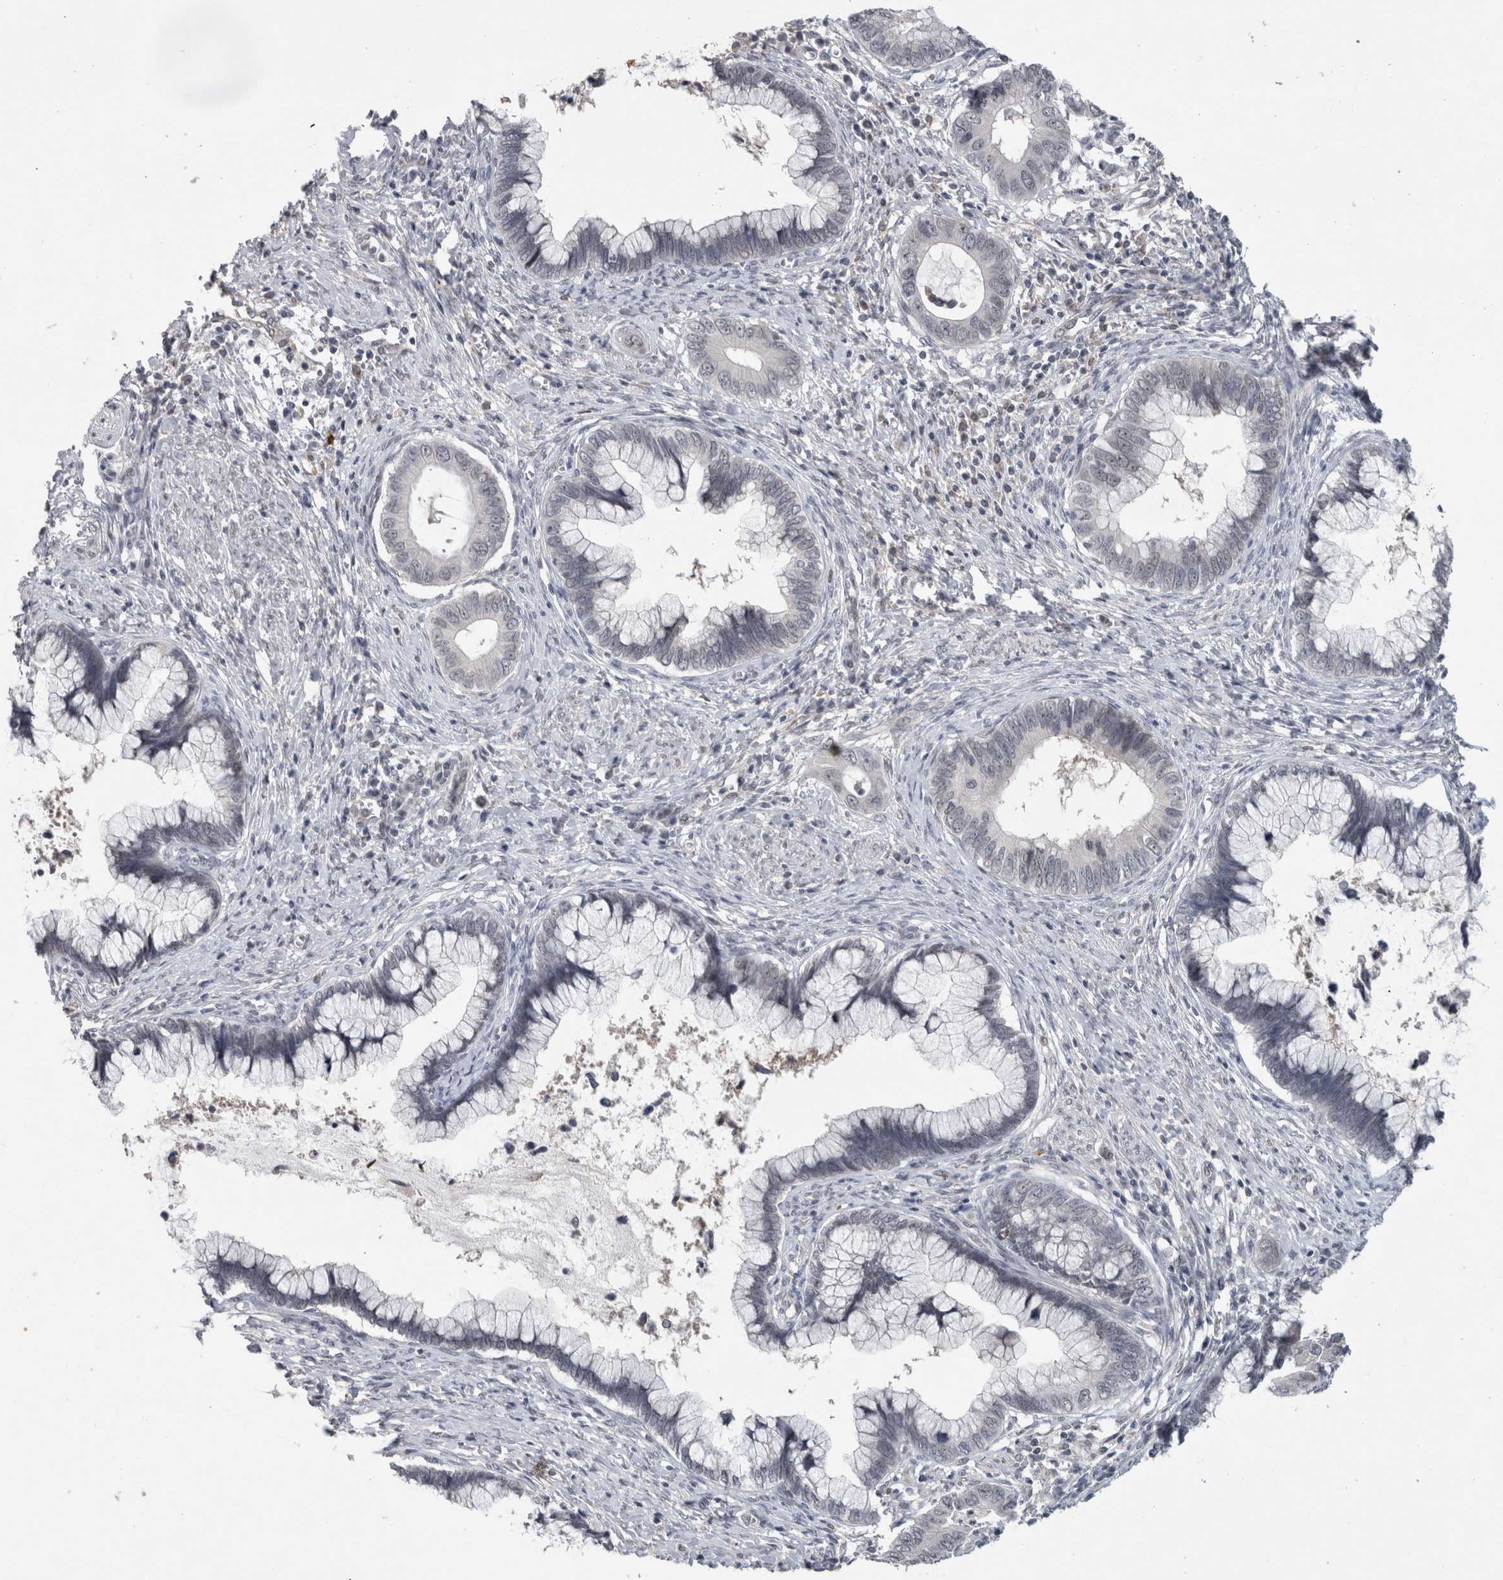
{"staining": {"intensity": "negative", "quantity": "none", "location": "none"}, "tissue": "cervical cancer", "cell_type": "Tumor cells", "image_type": "cancer", "snomed": [{"axis": "morphology", "description": "Adenocarcinoma, NOS"}, {"axis": "topography", "description": "Cervix"}], "caption": "Image shows no protein positivity in tumor cells of cervical cancer (adenocarcinoma) tissue.", "gene": "PRXL2A", "patient": {"sex": "female", "age": 44}}